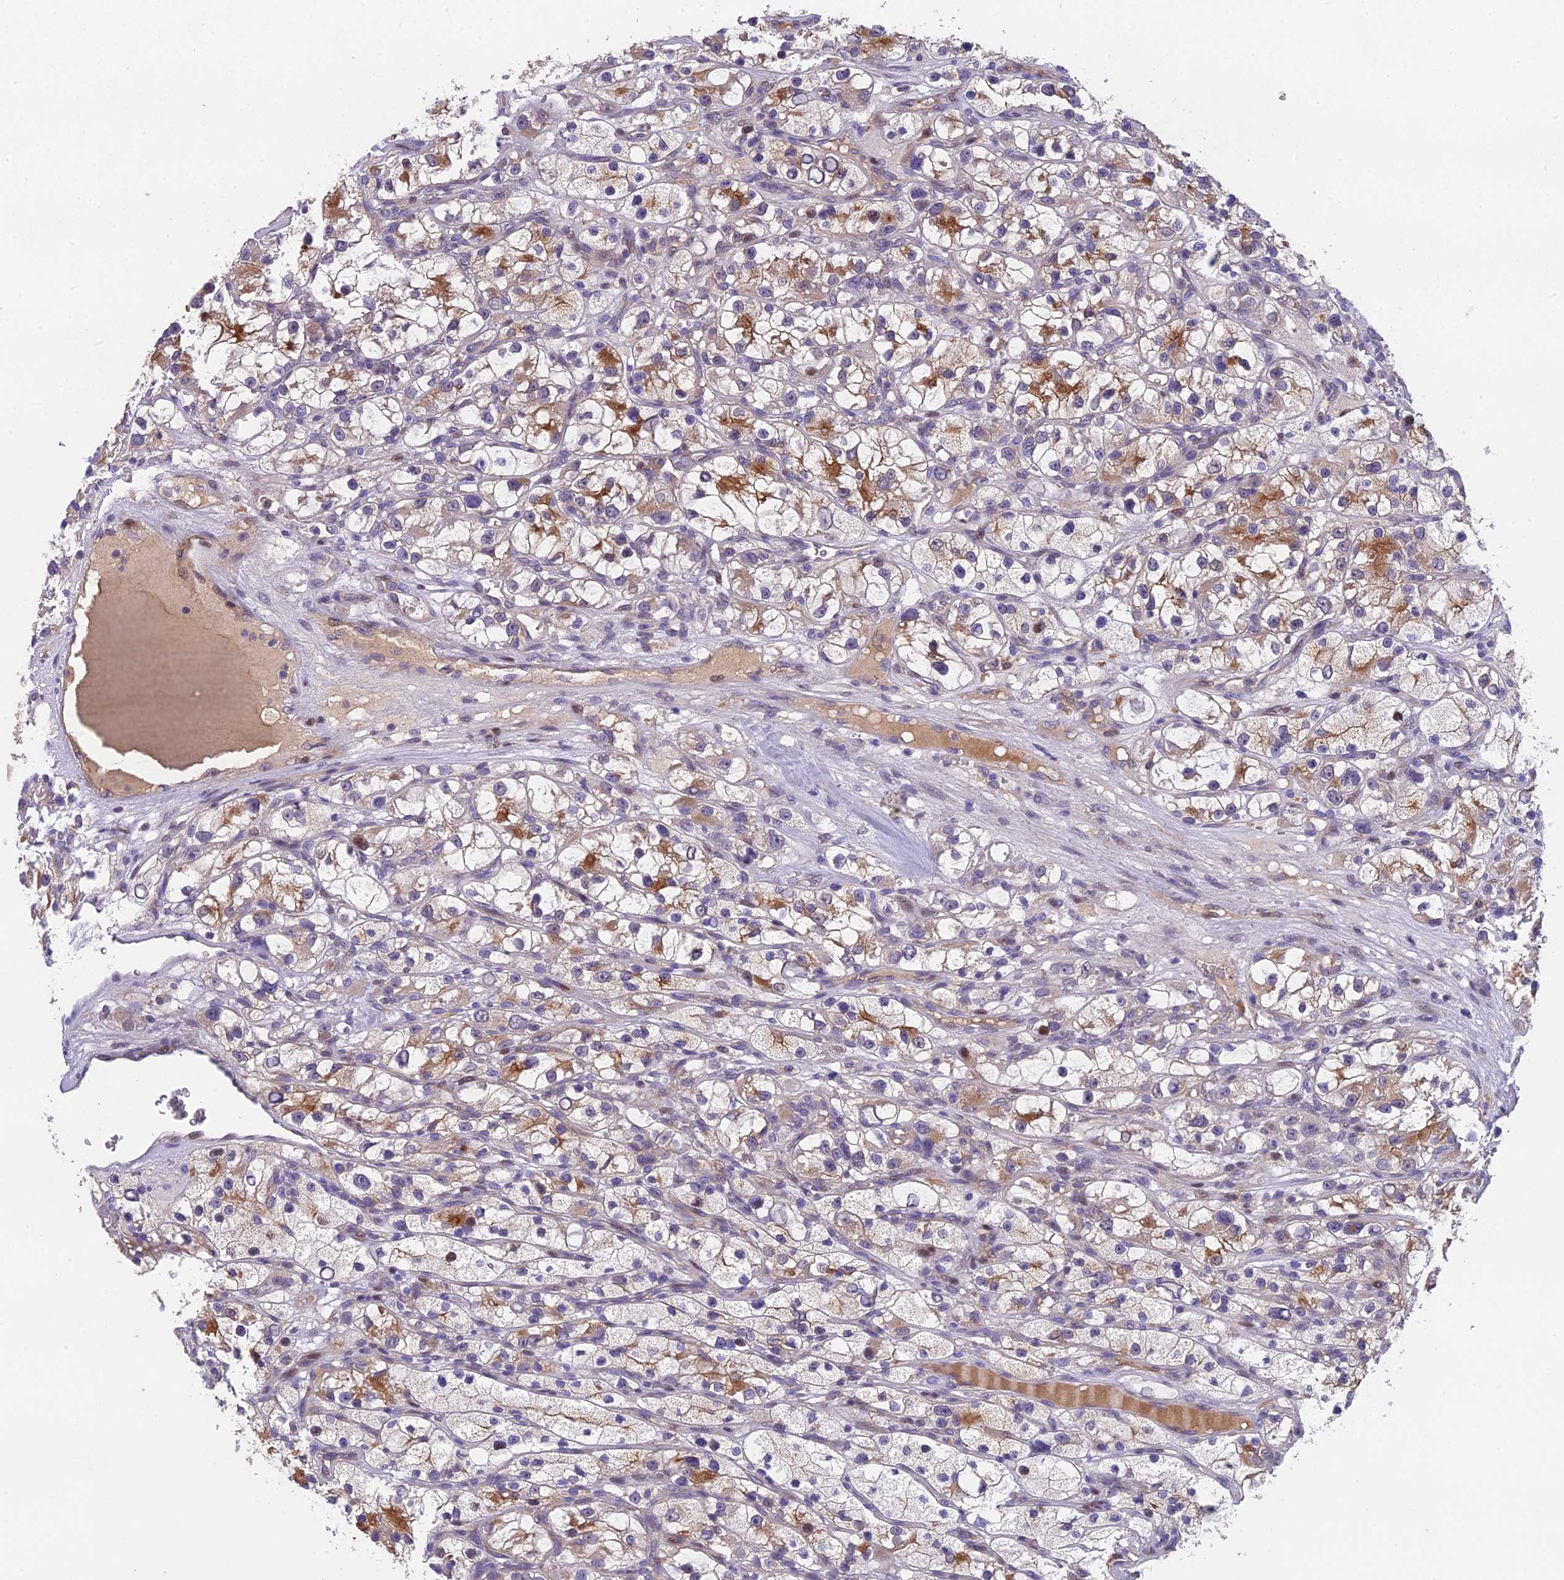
{"staining": {"intensity": "moderate", "quantity": "25%-75%", "location": "cytoplasmic/membranous"}, "tissue": "renal cancer", "cell_type": "Tumor cells", "image_type": "cancer", "snomed": [{"axis": "morphology", "description": "Adenocarcinoma, NOS"}, {"axis": "topography", "description": "Kidney"}], "caption": "Protein staining by immunohistochemistry reveals moderate cytoplasmic/membranous staining in approximately 25%-75% of tumor cells in renal cancer.", "gene": "PUS10", "patient": {"sex": "female", "age": 57}}